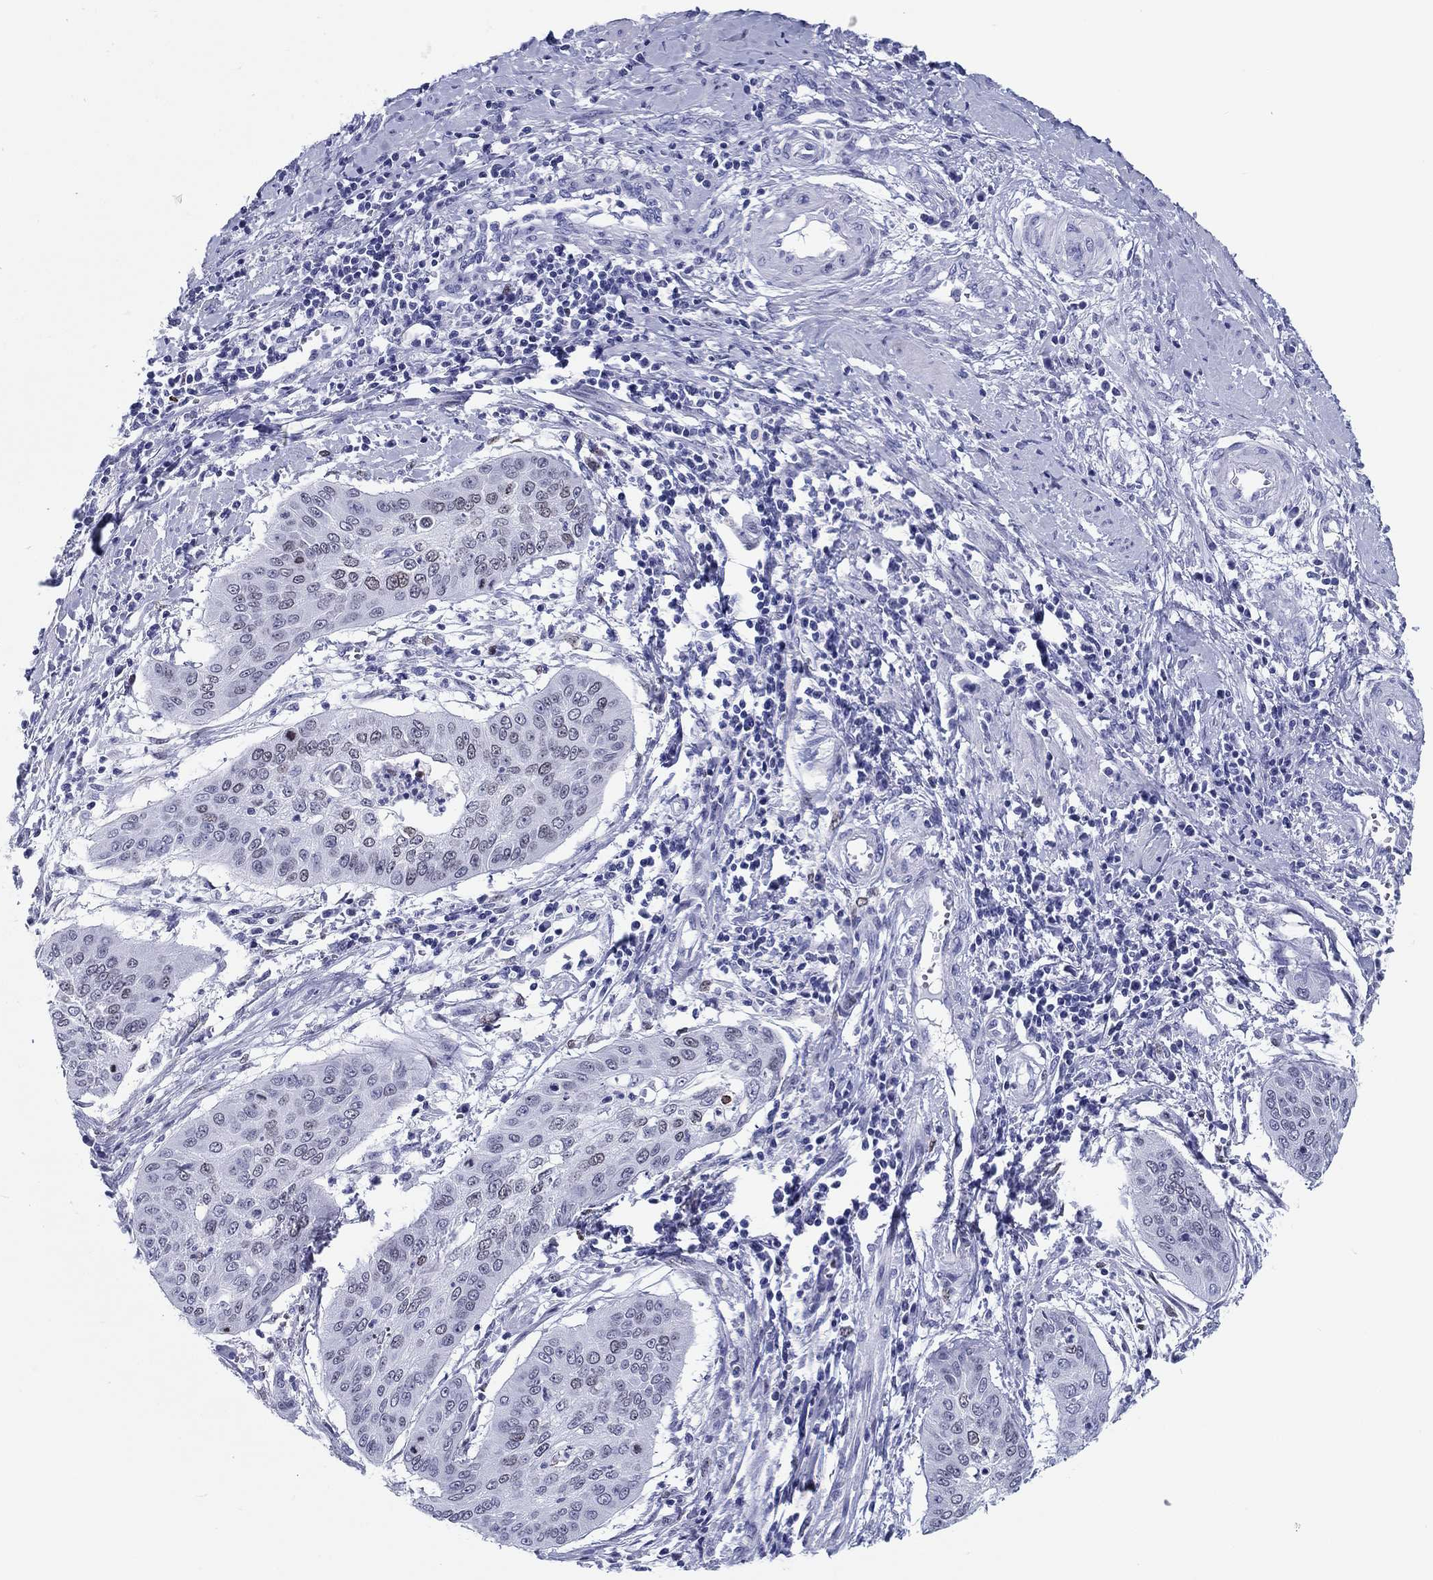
{"staining": {"intensity": "weak", "quantity": "25%-75%", "location": "nuclear"}, "tissue": "cervical cancer", "cell_type": "Tumor cells", "image_type": "cancer", "snomed": [{"axis": "morphology", "description": "Squamous cell carcinoma, NOS"}, {"axis": "topography", "description": "Cervix"}], "caption": "Approximately 25%-75% of tumor cells in human squamous cell carcinoma (cervical) display weak nuclear protein expression as visualized by brown immunohistochemical staining.", "gene": "H1-1", "patient": {"sex": "female", "age": 39}}